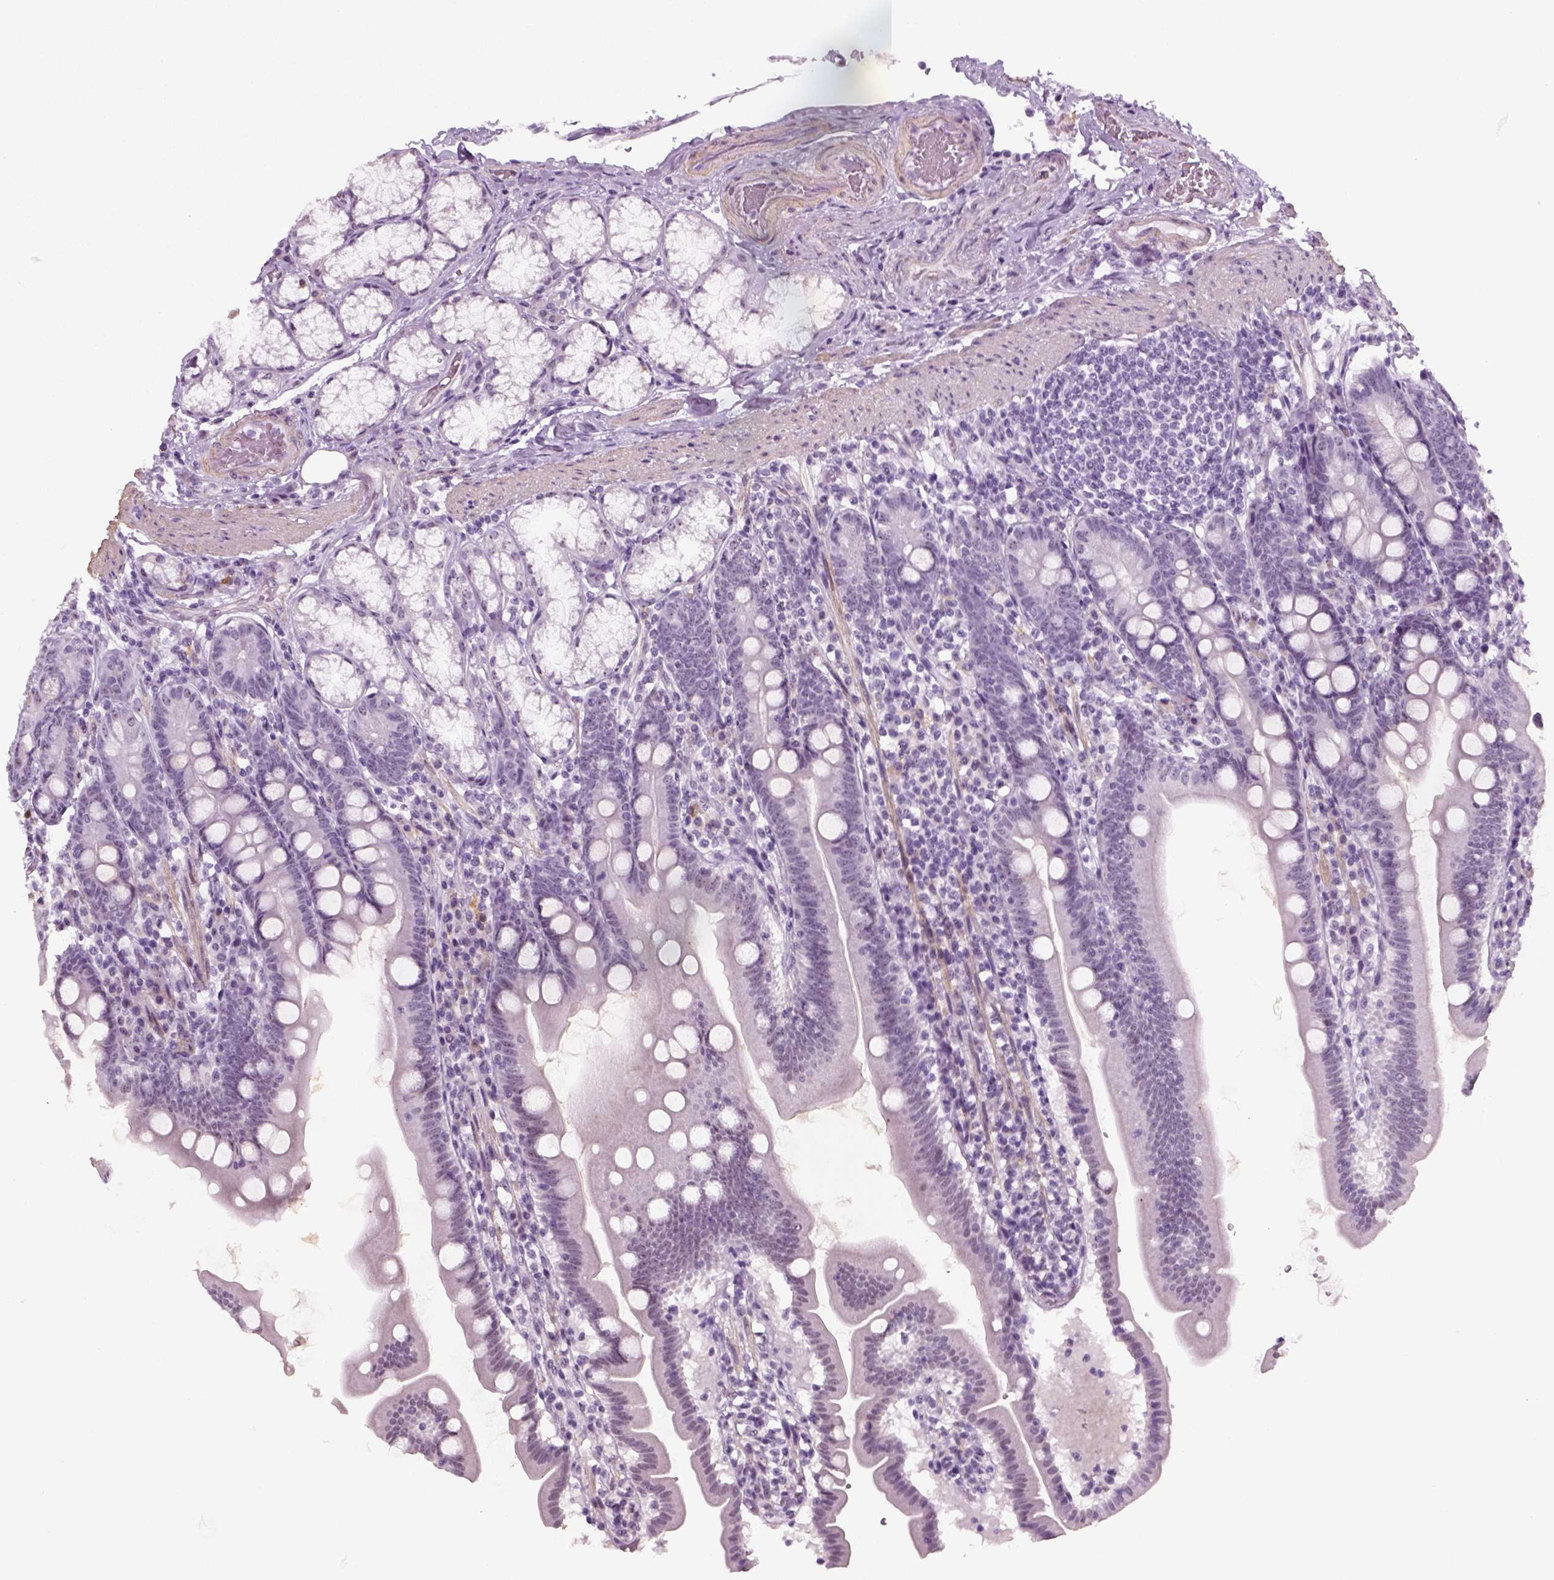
{"staining": {"intensity": "weak", "quantity": "<25%", "location": "nuclear"}, "tissue": "duodenum", "cell_type": "Glandular cells", "image_type": "normal", "snomed": [{"axis": "morphology", "description": "Normal tissue, NOS"}, {"axis": "topography", "description": "Duodenum"}], "caption": "High power microscopy histopathology image of an immunohistochemistry micrograph of normal duodenum, revealing no significant staining in glandular cells. (Brightfield microscopy of DAB IHC at high magnification).", "gene": "ZNF865", "patient": {"sex": "female", "age": 67}}